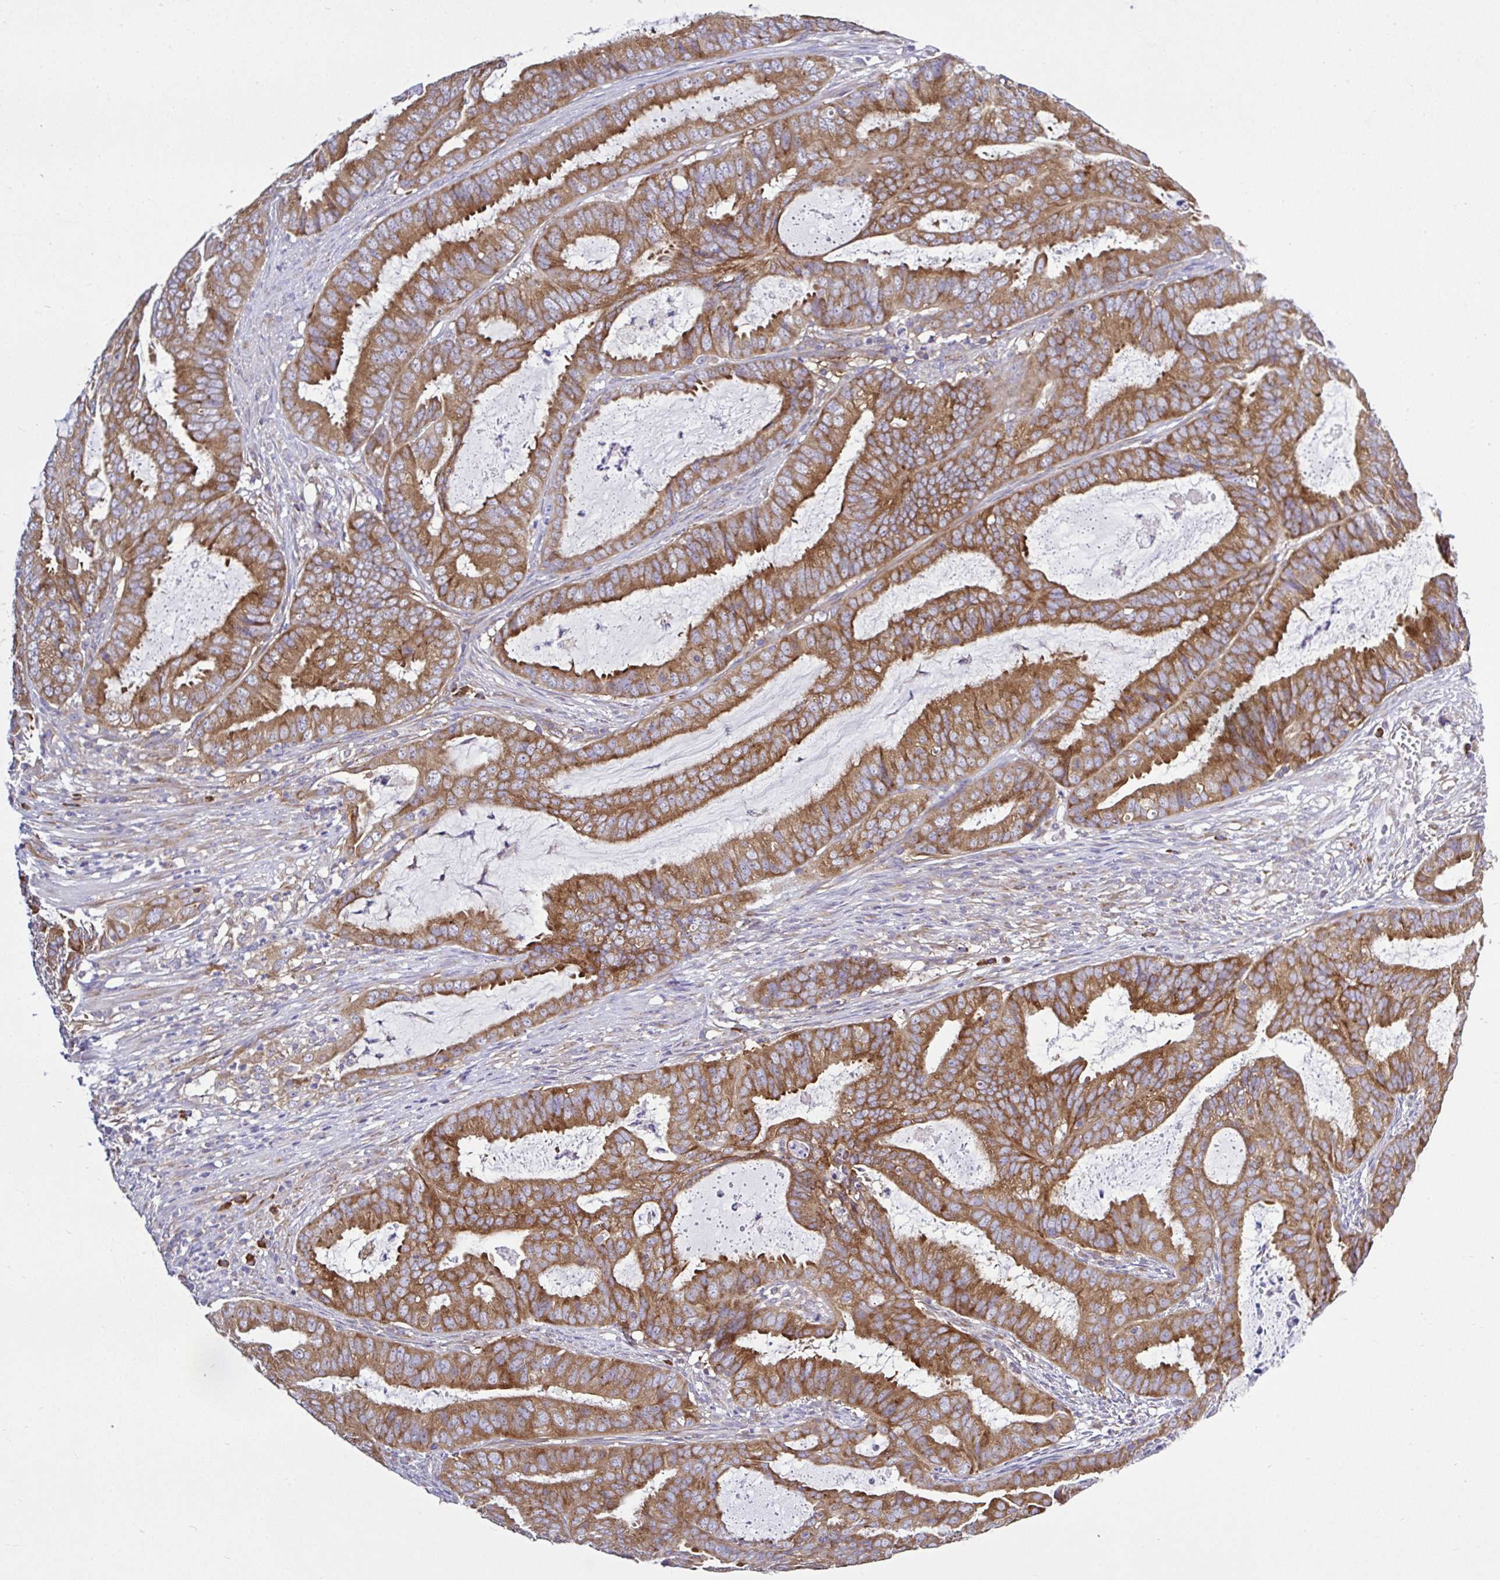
{"staining": {"intensity": "strong", "quantity": ">75%", "location": "cytoplasmic/membranous"}, "tissue": "endometrial cancer", "cell_type": "Tumor cells", "image_type": "cancer", "snomed": [{"axis": "morphology", "description": "Adenocarcinoma, NOS"}, {"axis": "topography", "description": "Endometrium"}], "caption": "About >75% of tumor cells in endometrial cancer (adenocarcinoma) exhibit strong cytoplasmic/membranous protein expression as visualized by brown immunohistochemical staining.", "gene": "LARS1", "patient": {"sex": "female", "age": 51}}